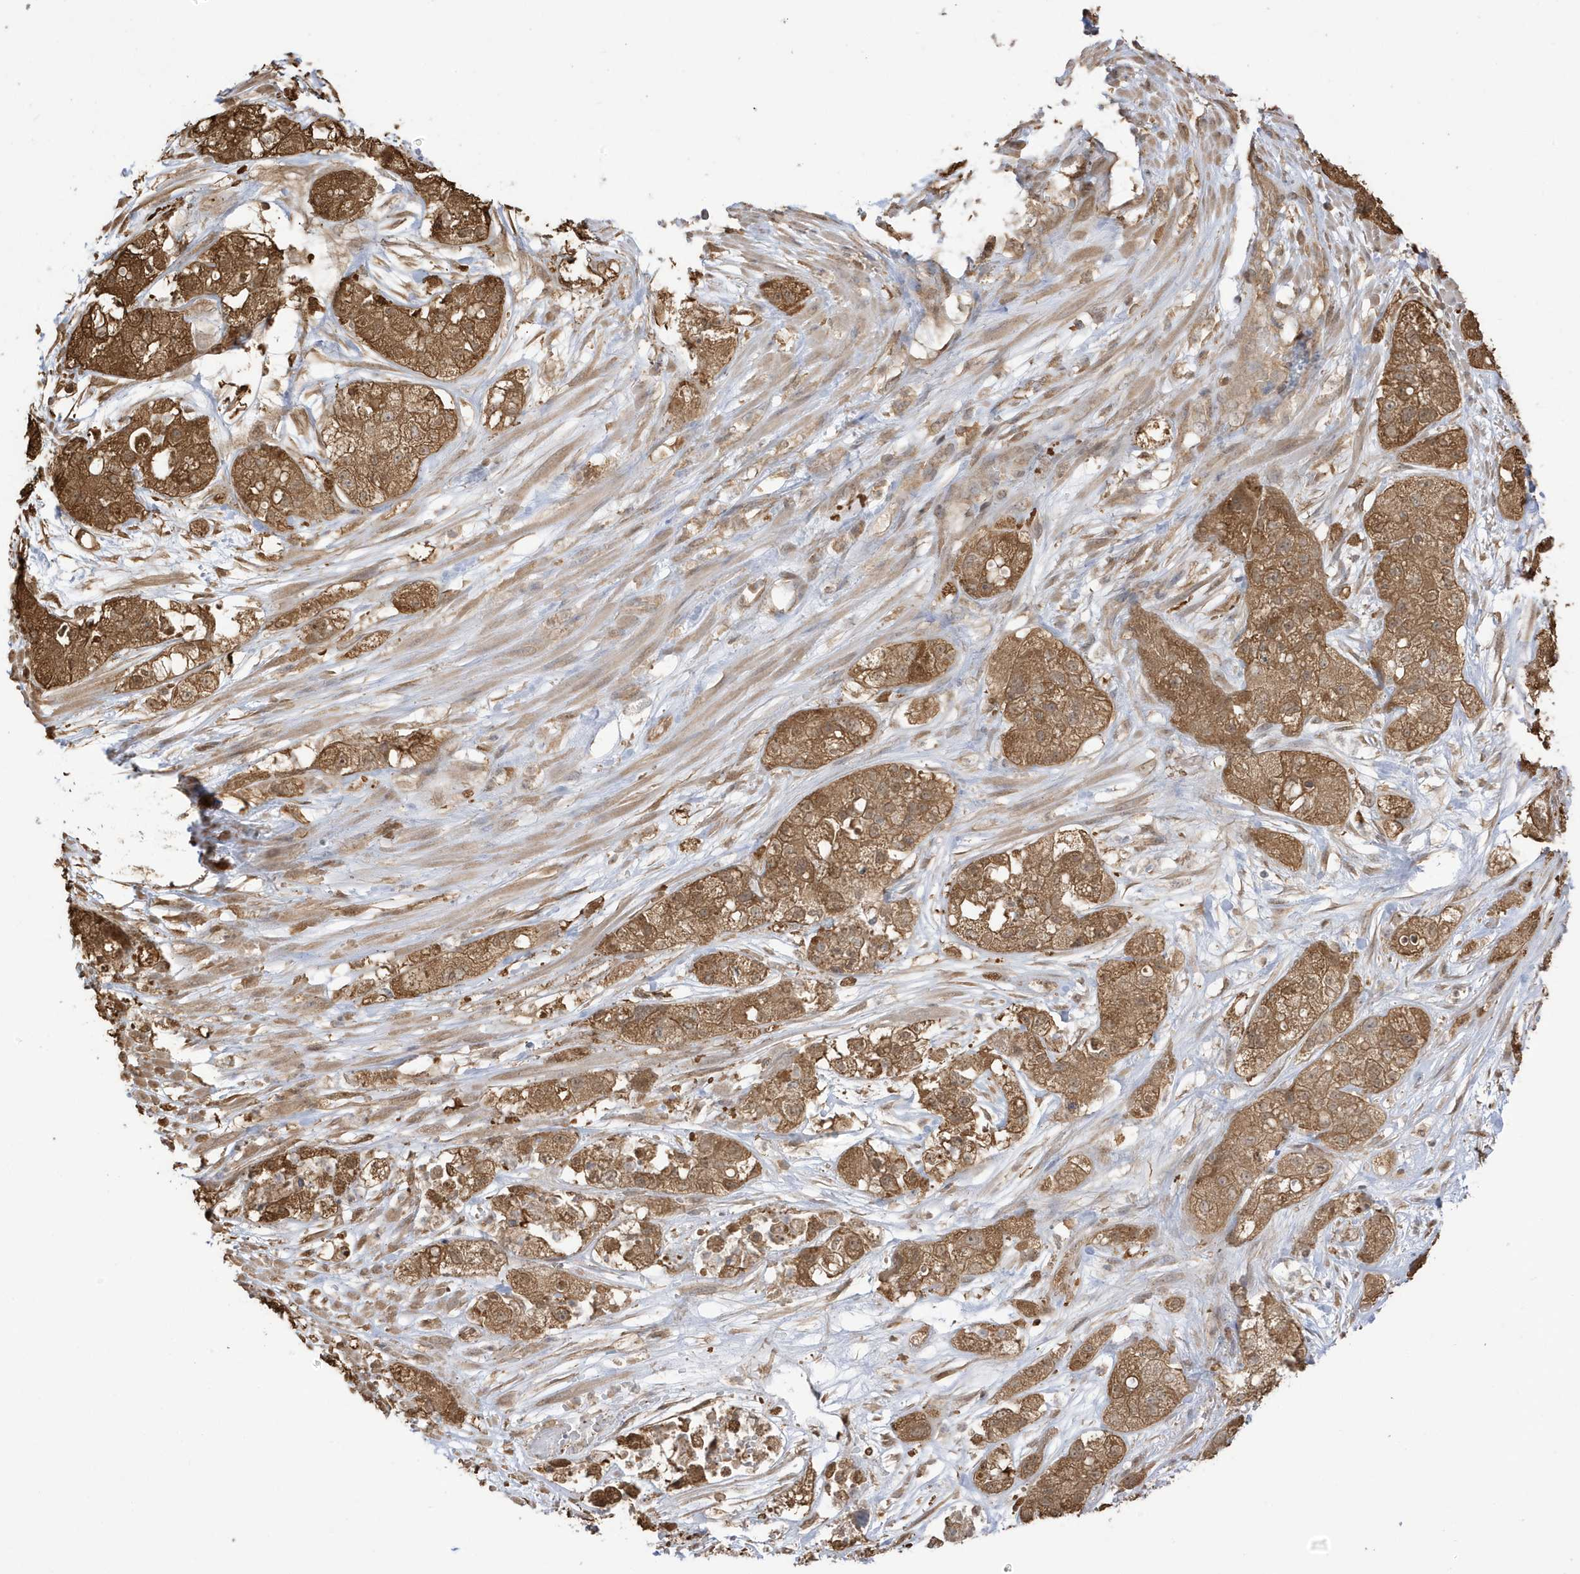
{"staining": {"intensity": "moderate", "quantity": ">75%", "location": "cytoplasmic/membranous"}, "tissue": "pancreatic cancer", "cell_type": "Tumor cells", "image_type": "cancer", "snomed": [{"axis": "morphology", "description": "Adenocarcinoma, NOS"}, {"axis": "topography", "description": "Pancreas"}], "caption": "About >75% of tumor cells in human pancreatic adenocarcinoma show moderate cytoplasmic/membranous protein staining as visualized by brown immunohistochemical staining.", "gene": "AZI2", "patient": {"sex": "female", "age": 78}}